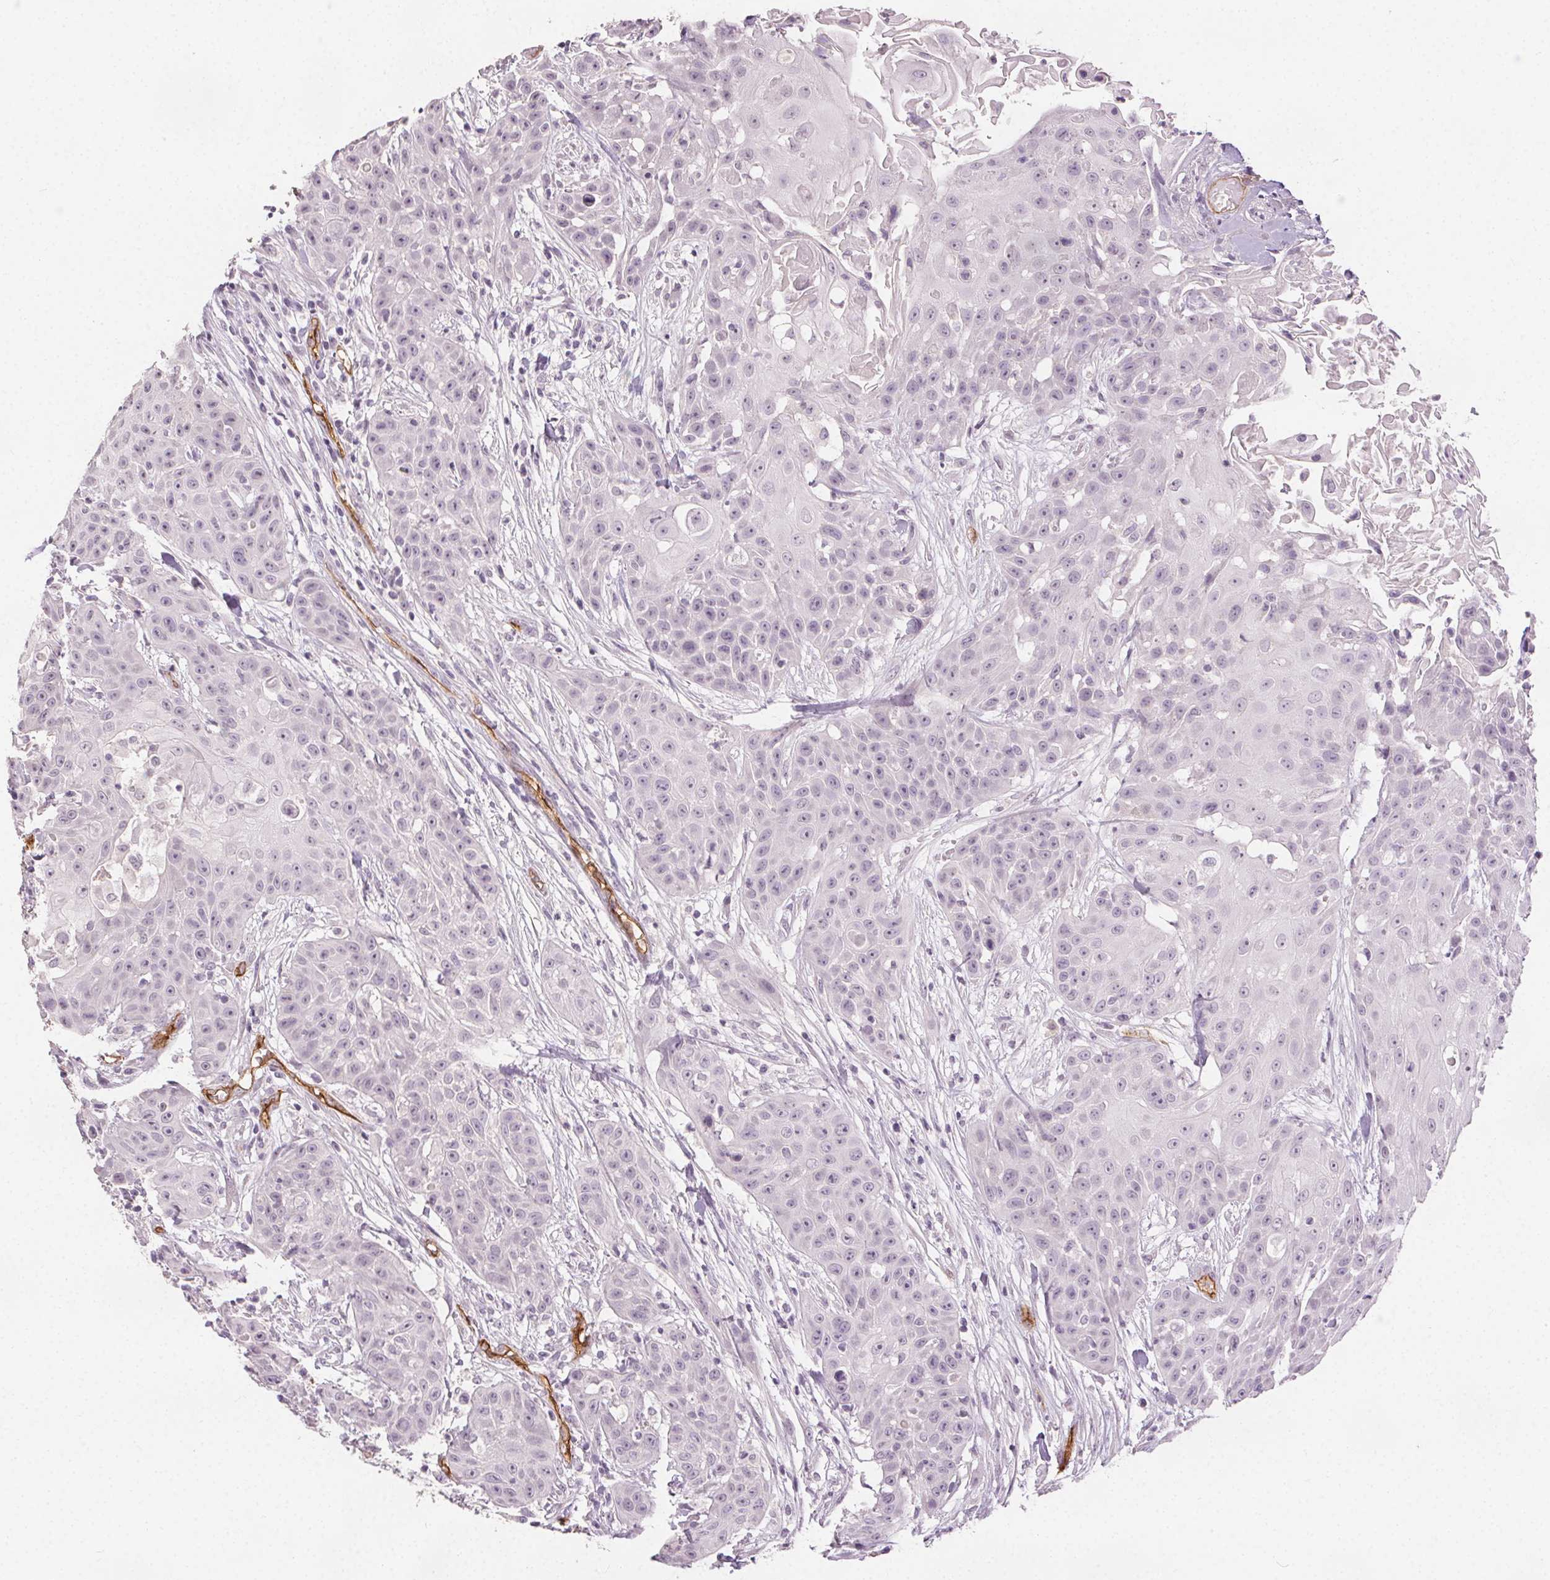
{"staining": {"intensity": "negative", "quantity": "none", "location": "none"}, "tissue": "head and neck cancer", "cell_type": "Tumor cells", "image_type": "cancer", "snomed": [{"axis": "morphology", "description": "Squamous cell carcinoma, NOS"}, {"axis": "topography", "description": "Oral tissue"}, {"axis": "topography", "description": "Head-Neck"}], "caption": "This is an immunohistochemistry (IHC) histopathology image of squamous cell carcinoma (head and neck). There is no staining in tumor cells.", "gene": "PODXL", "patient": {"sex": "female", "age": 55}}